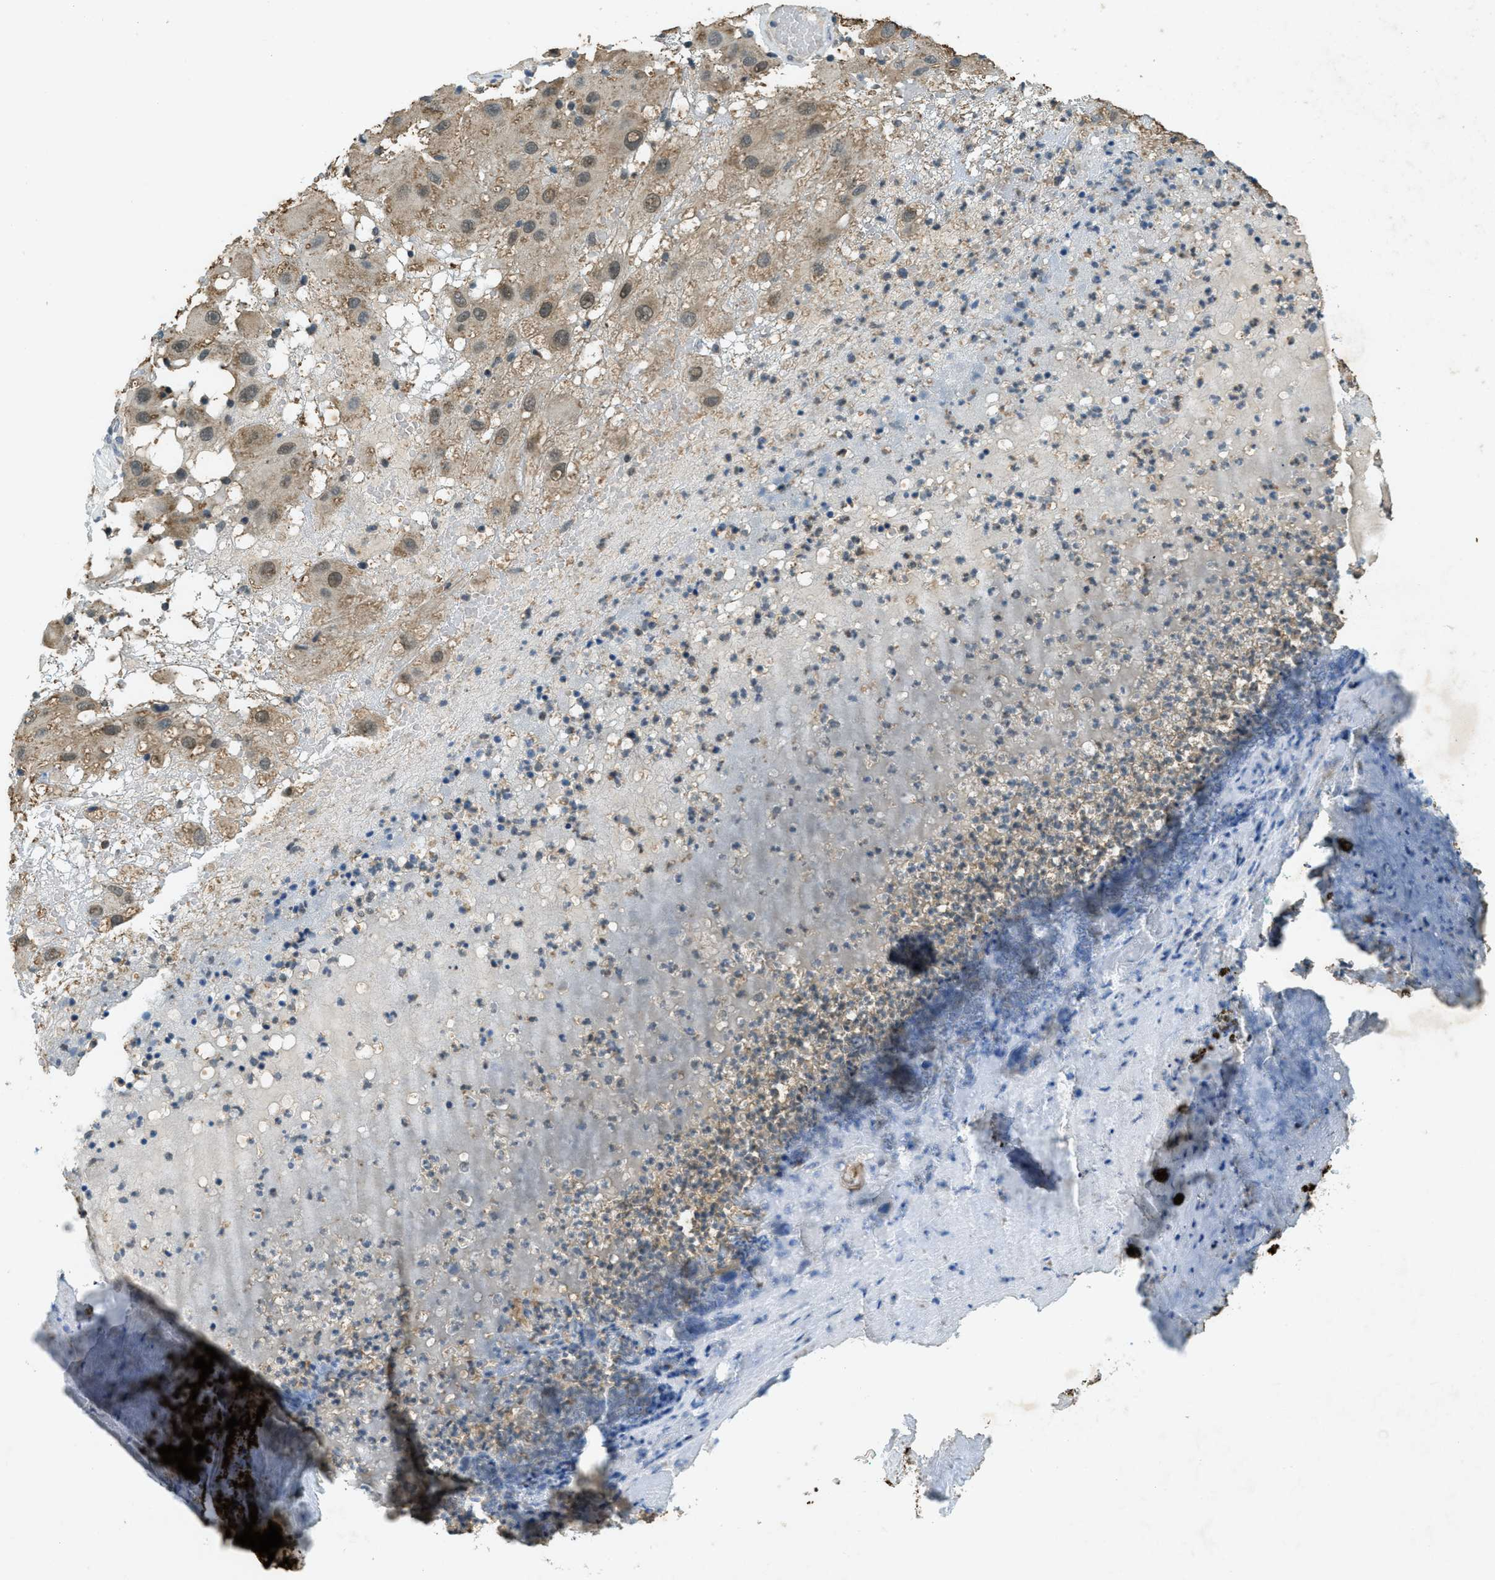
{"staining": {"intensity": "weak", "quantity": "25%-75%", "location": "cytoplasmic/membranous,nuclear"}, "tissue": "melanoma", "cell_type": "Tumor cells", "image_type": "cancer", "snomed": [{"axis": "morphology", "description": "Malignant melanoma, NOS"}, {"axis": "topography", "description": "Skin"}], "caption": "This histopathology image exhibits melanoma stained with immunohistochemistry to label a protein in brown. The cytoplasmic/membranous and nuclear of tumor cells show weak positivity for the protein. Nuclei are counter-stained blue.", "gene": "TCF20", "patient": {"sex": "female", "age": 81}}